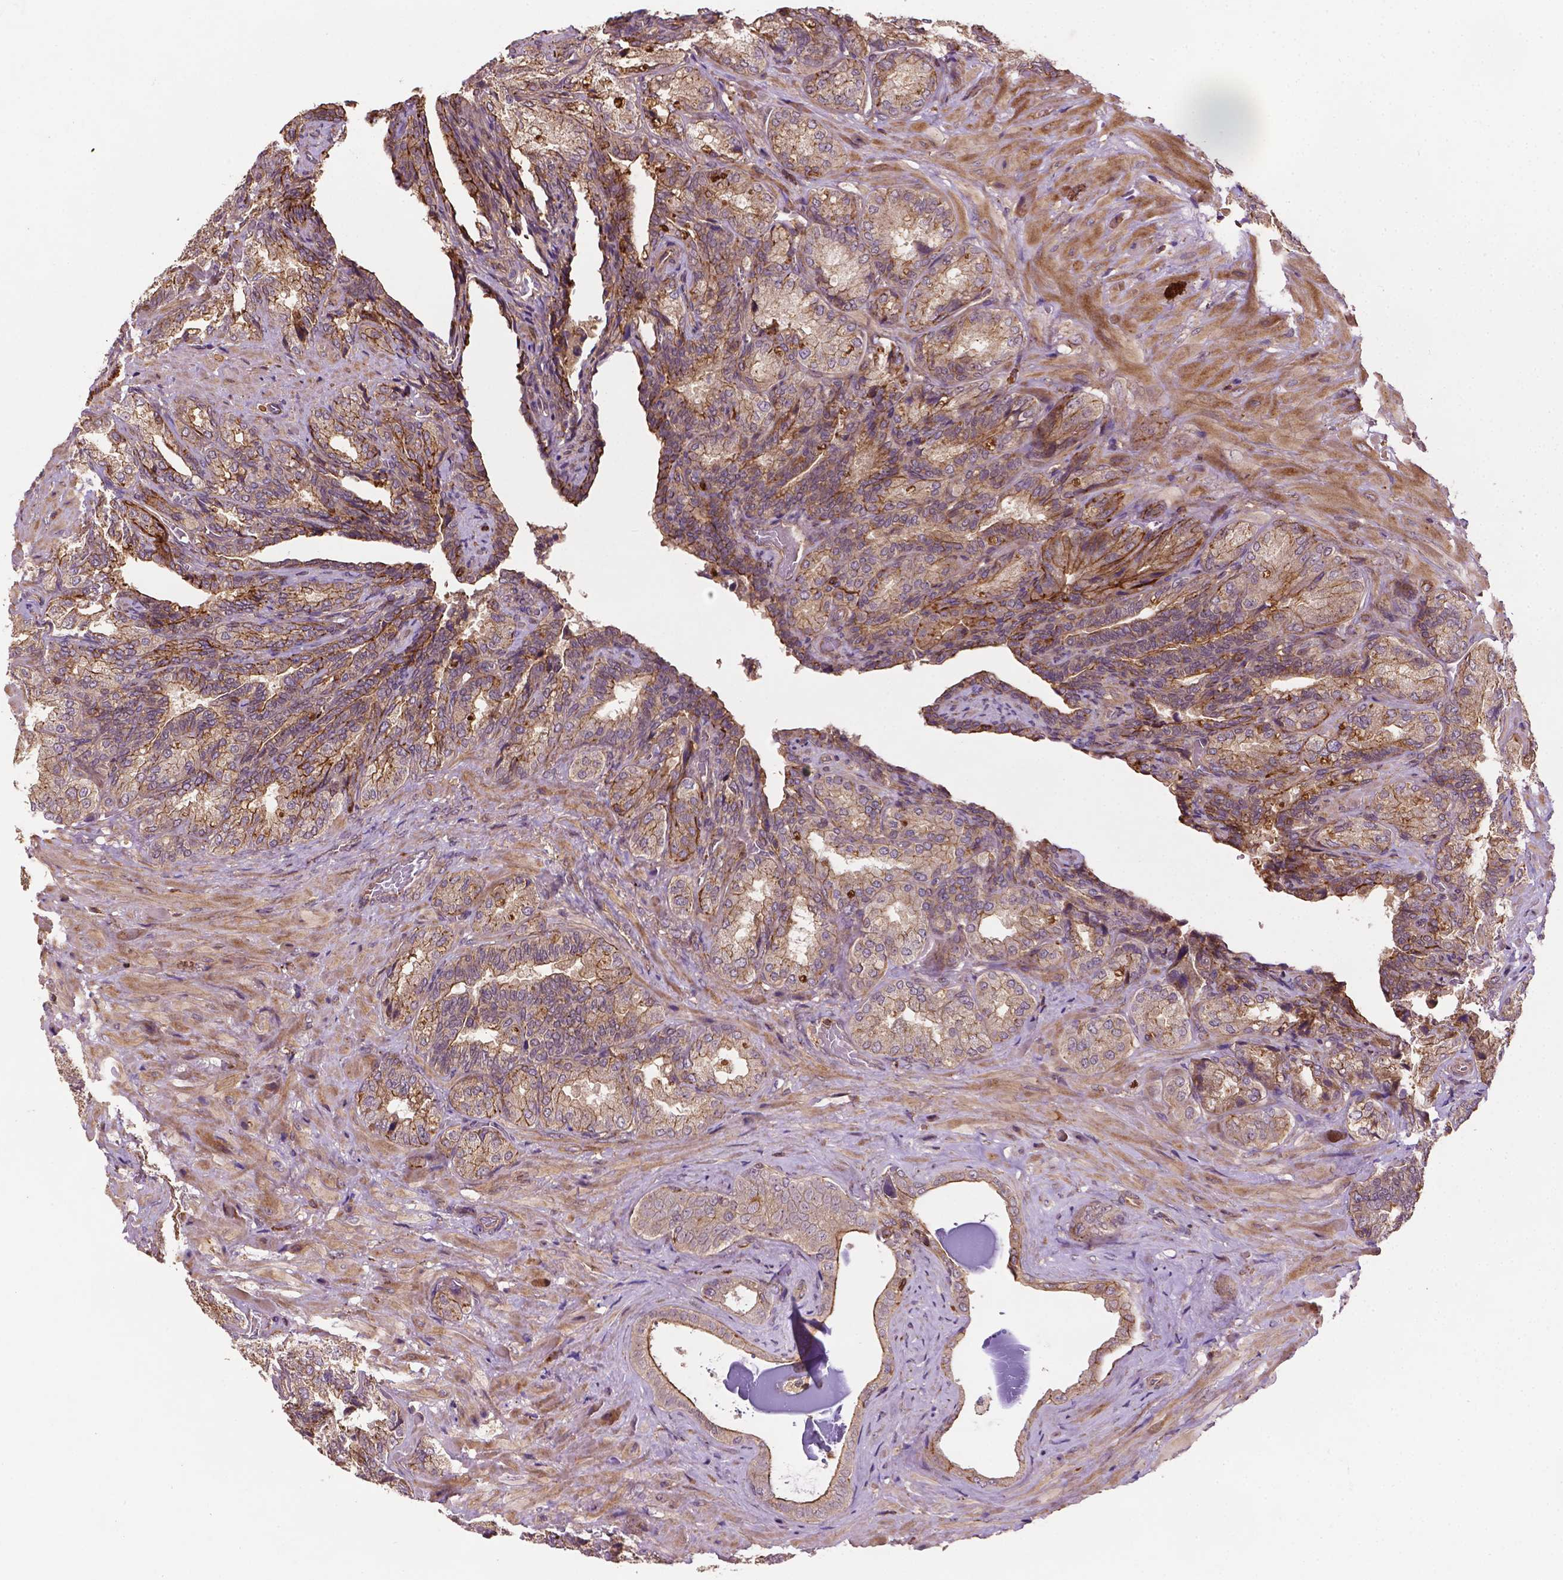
{"staining": {"intensity": "moderate", "quantity": ">75%", "location": "cytoplasmic/membranous"}, "tissue": "seminal vesicle", "cell_type": "Glandular cells", "image_type": "normal", "snomed": [{"axis": "morphology", "description": "Normal tissue, NOS"}, {"axis": "topography", "description": "Seminal veicle"}], "caption": "Immunohistochemical staining of unremarkable seminal vesicle demonstrates medium levels of moderate cytoplasmic/membranous positivity in approximately >75% of glandular cells.", "gene": "ZMYND19", "patient": {"sex": "male", "age": 68}}